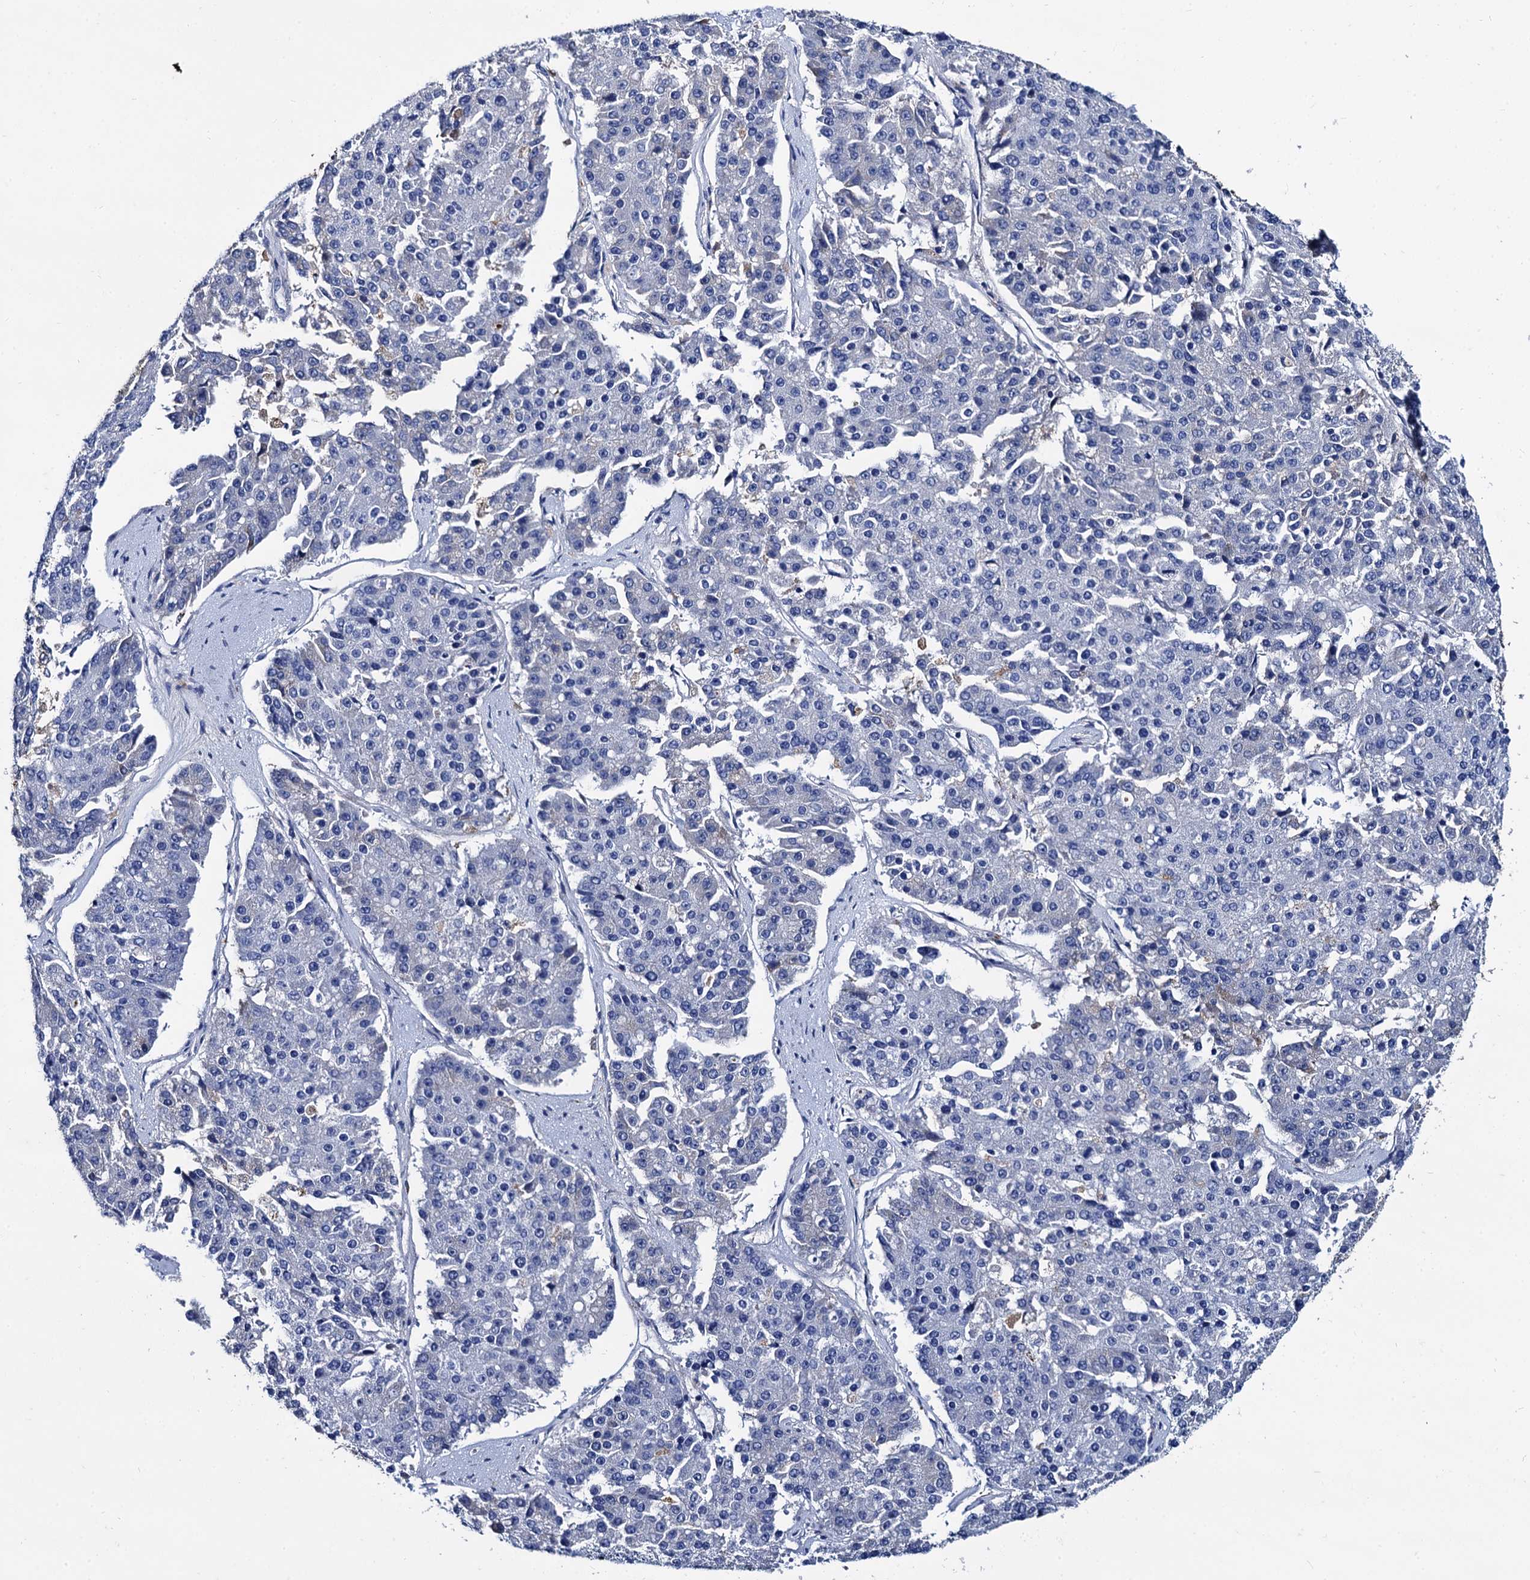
{"staining": {"intensity": "weak", "quantity": "<25%", "location": "cytoplasmic/membranous"}, "tissue": "pancreatic cancer", "cell_type": "Tumor cells", "image_type": "cancer", "snomed": [{"axis": "morphology", "description": "Adenocarcinoma, NOS"}, {"axis": "topography", "description": "Pancreas"}], "caption": "Immunohistochemistry of pancreatic adenocarcinoma reveals no positivity in tumor cells.", "gene": "APOD", "patient": {"sex": "male", "age": 50}}